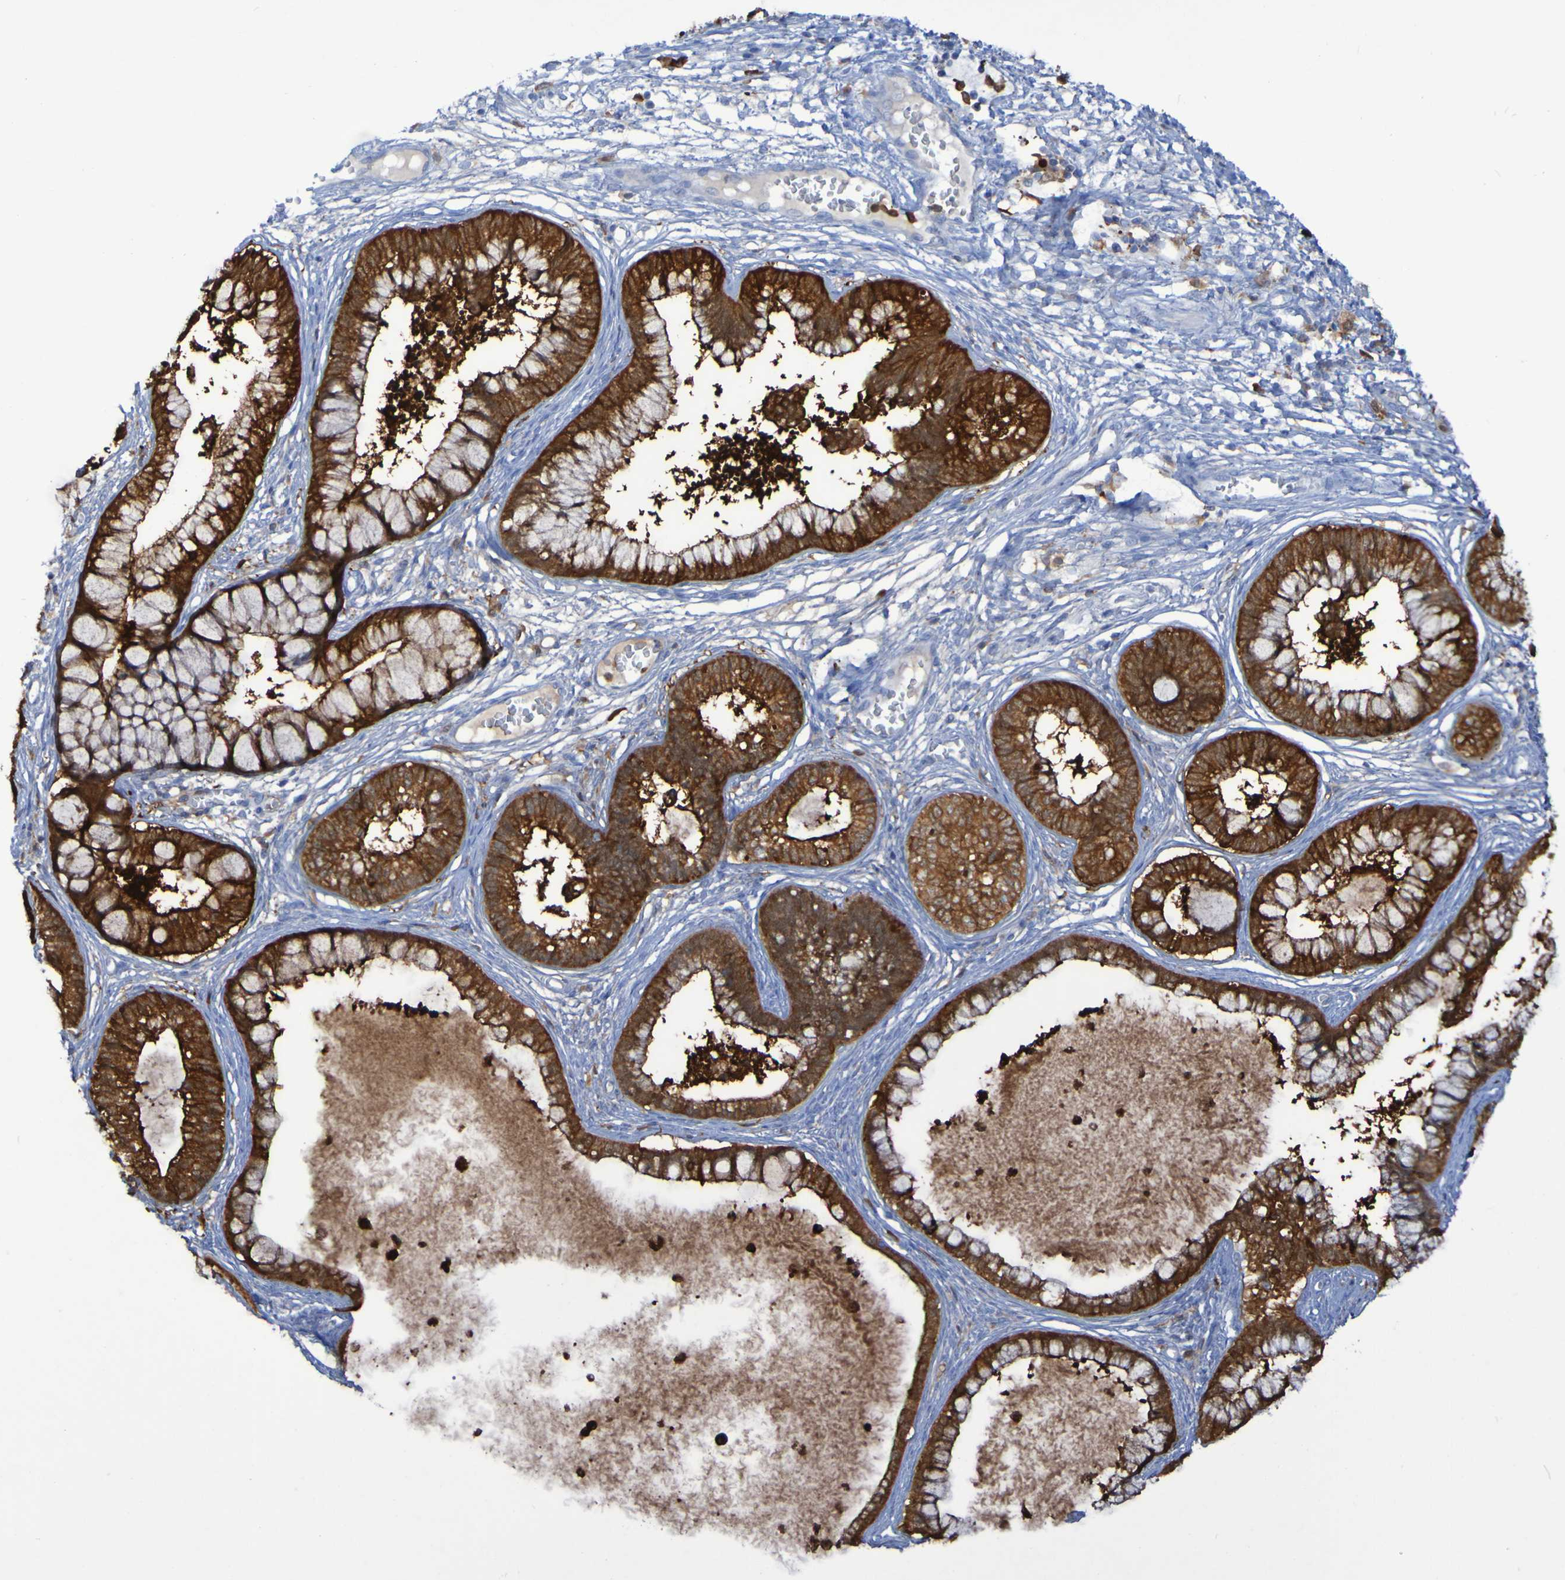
{"staining": {"intensity": "strong", "quantity": ">75%", "location": "cytoplasmic/membranous"}, "tissue": "cervical cancer", "cell_type": "Tumor cells", "image_type": "cancer", "snomed": [{"axis": "morphology", "description": "Adenocarcinoma, NOS"}, {"axis": "topography", "description": "Cervix"}], "caption": "Cervical adenocarcinoma stained with a protein marker reveals strong staining in tumor cells.", "gene": "MPPE1", "patient": {"sex": "female", "age": 44}}